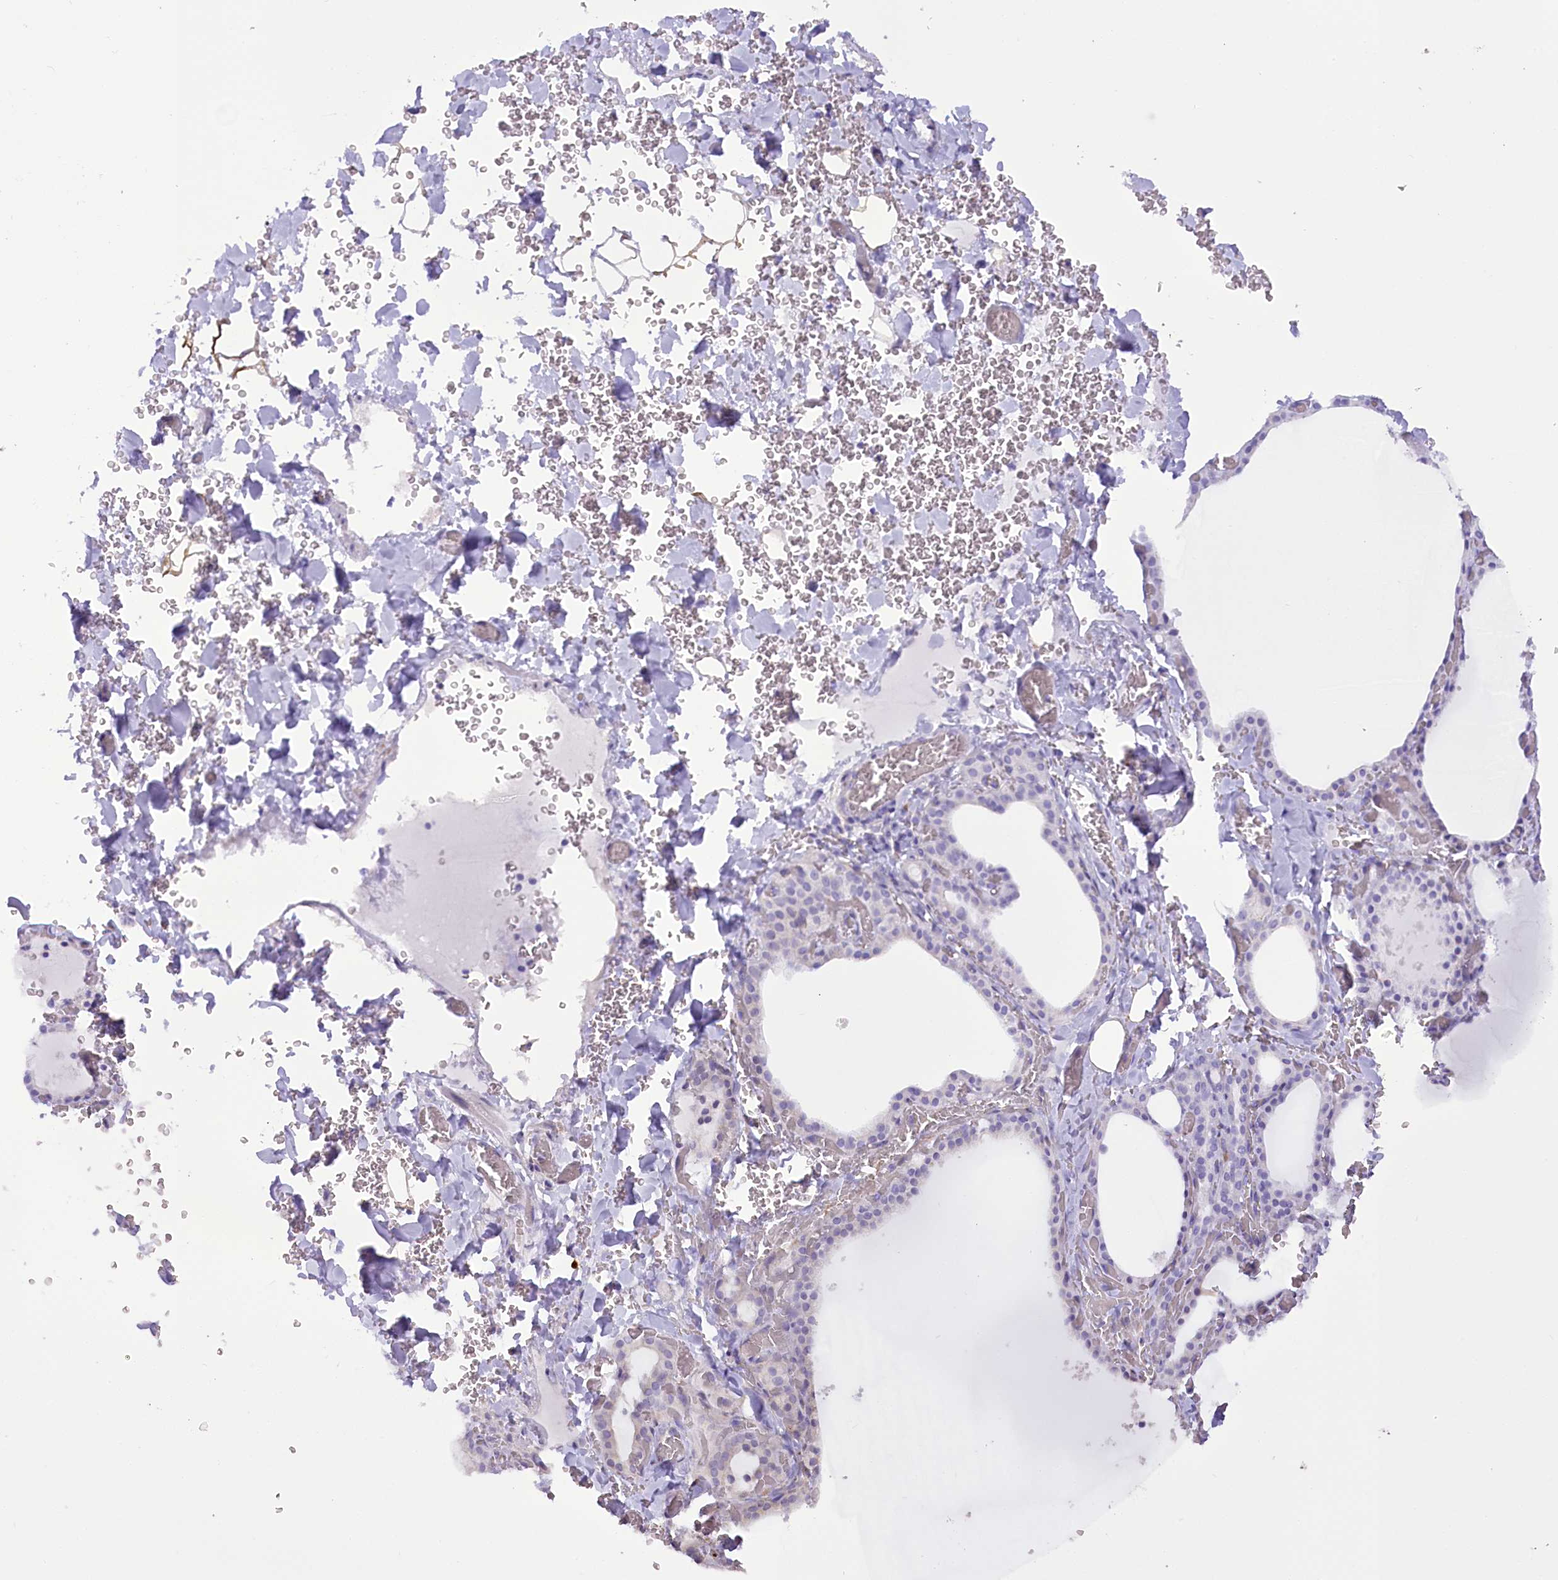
{"staining": {"intensity": "weak", "quantity": "<25%", "location": "cytoplasmic/membranous"}, "tissue": "thyroid gland", "cell_type": "Glandular cells", "image_type": "normal", "snomed": [{"axis": "morphology", "description": "Normal tissue, NOS"}, {"axis": "topography", "description": "Thyroid gland"}], "caption": "A high-resolution histopathology image shows IHC staining of benign thyroid gland, which demonstrates no significant staining in glandular cells.", "gene": "NCKAP5", "patient": {"sex": "female", "age": 39}}